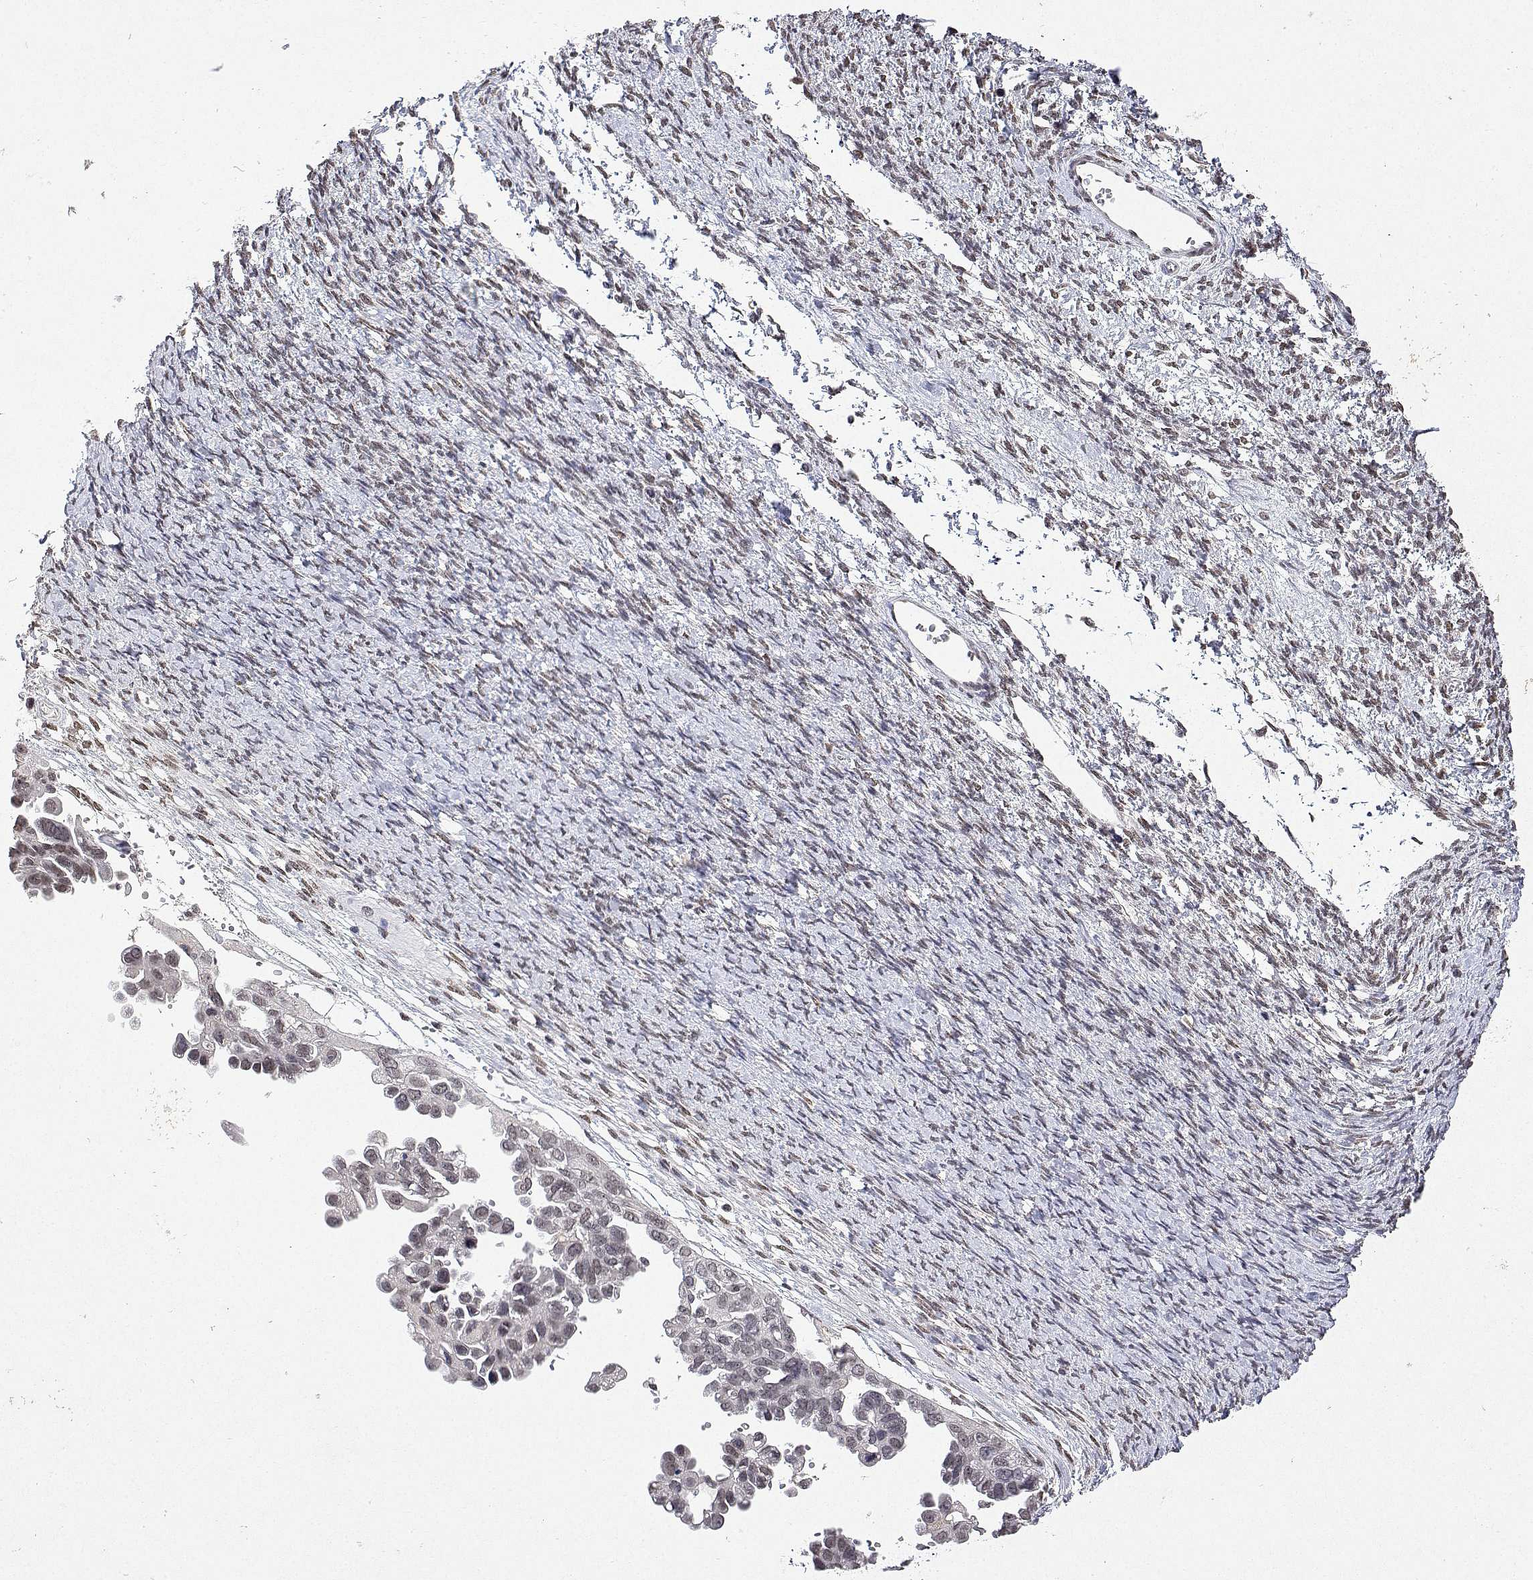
{"staining": {"intensity": "weak", "quantity": "<25%", "location": "nuclear"}, "tissue": "ovarian cancer", "cell_type": "Tumor cells", "image_type": "cancer", "snomed": [{"axis": "morphology", "description": "Cystadenocarcinoma, serous, NOS"}, {"axis": "topography", "description": "Ovary"}], "caption": "Tumor cells show no significant protein staining in ovarian cancer.", "gene": "XPC", "patient": {"sex": "female", "age": 53}}